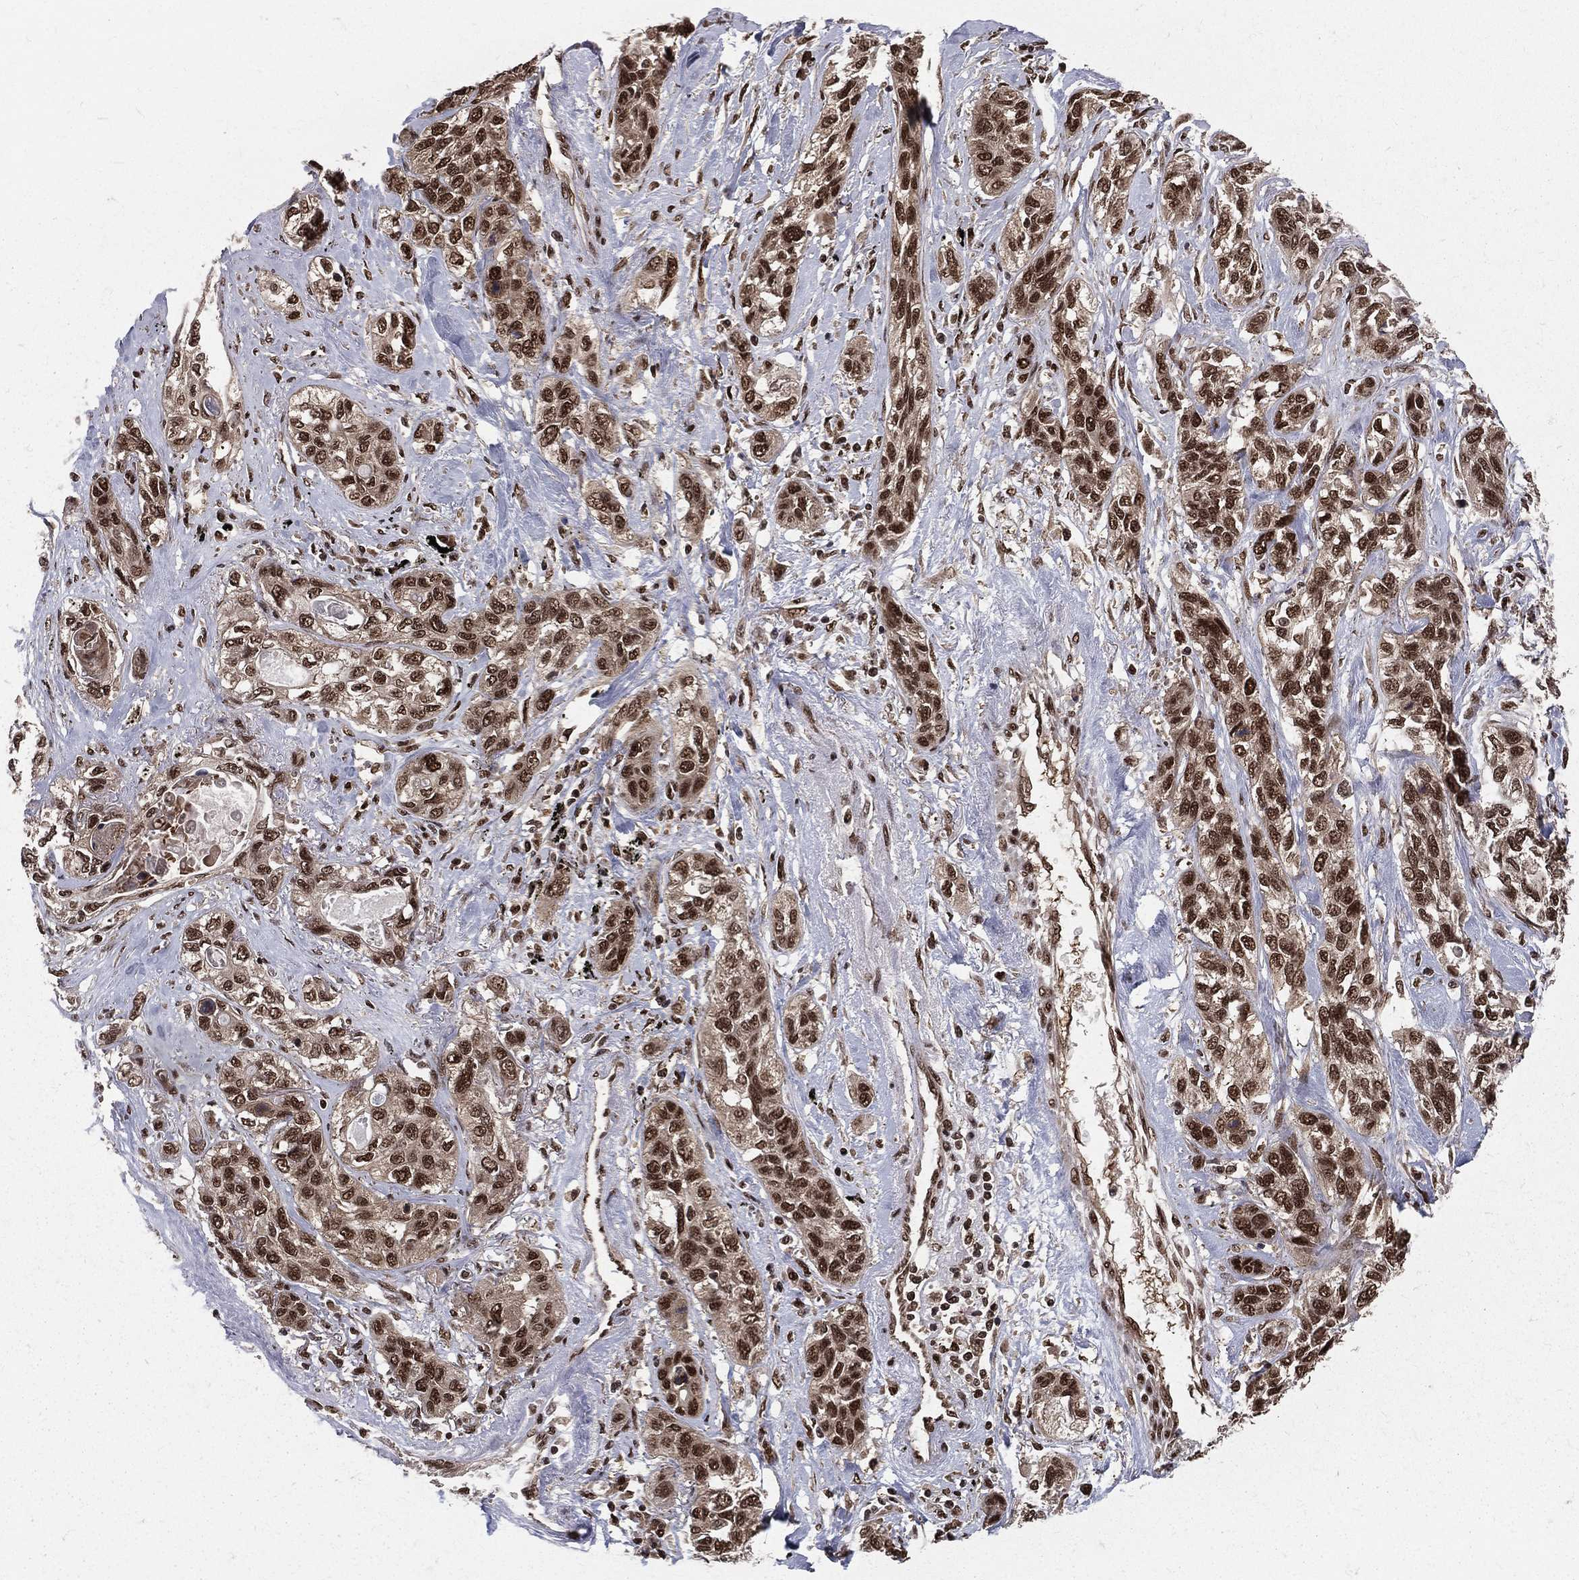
{"staining": {"intensity": "strong", "quantity": ">75%", "location": "nuclear"}, "tissue": "lung cancer", "cell_type": "Tumor cells", "image_type": "cancer", "snomed": [{"axis": "morphology", "description": "Squamous cell carcinoma, NOS"}, {"axis": "topography", "description": "Lung"}], "caption": "An image of lung squamous cell carcinoma stained for a protein shows strong nuclear brown staining in tumor cells. (DAB (3,3'-diaminobenzidine) = brown stain, brightfield microscopy at high magnification).", "gene": "COPS4", "patient": {"sex": "female", "age": 70}}